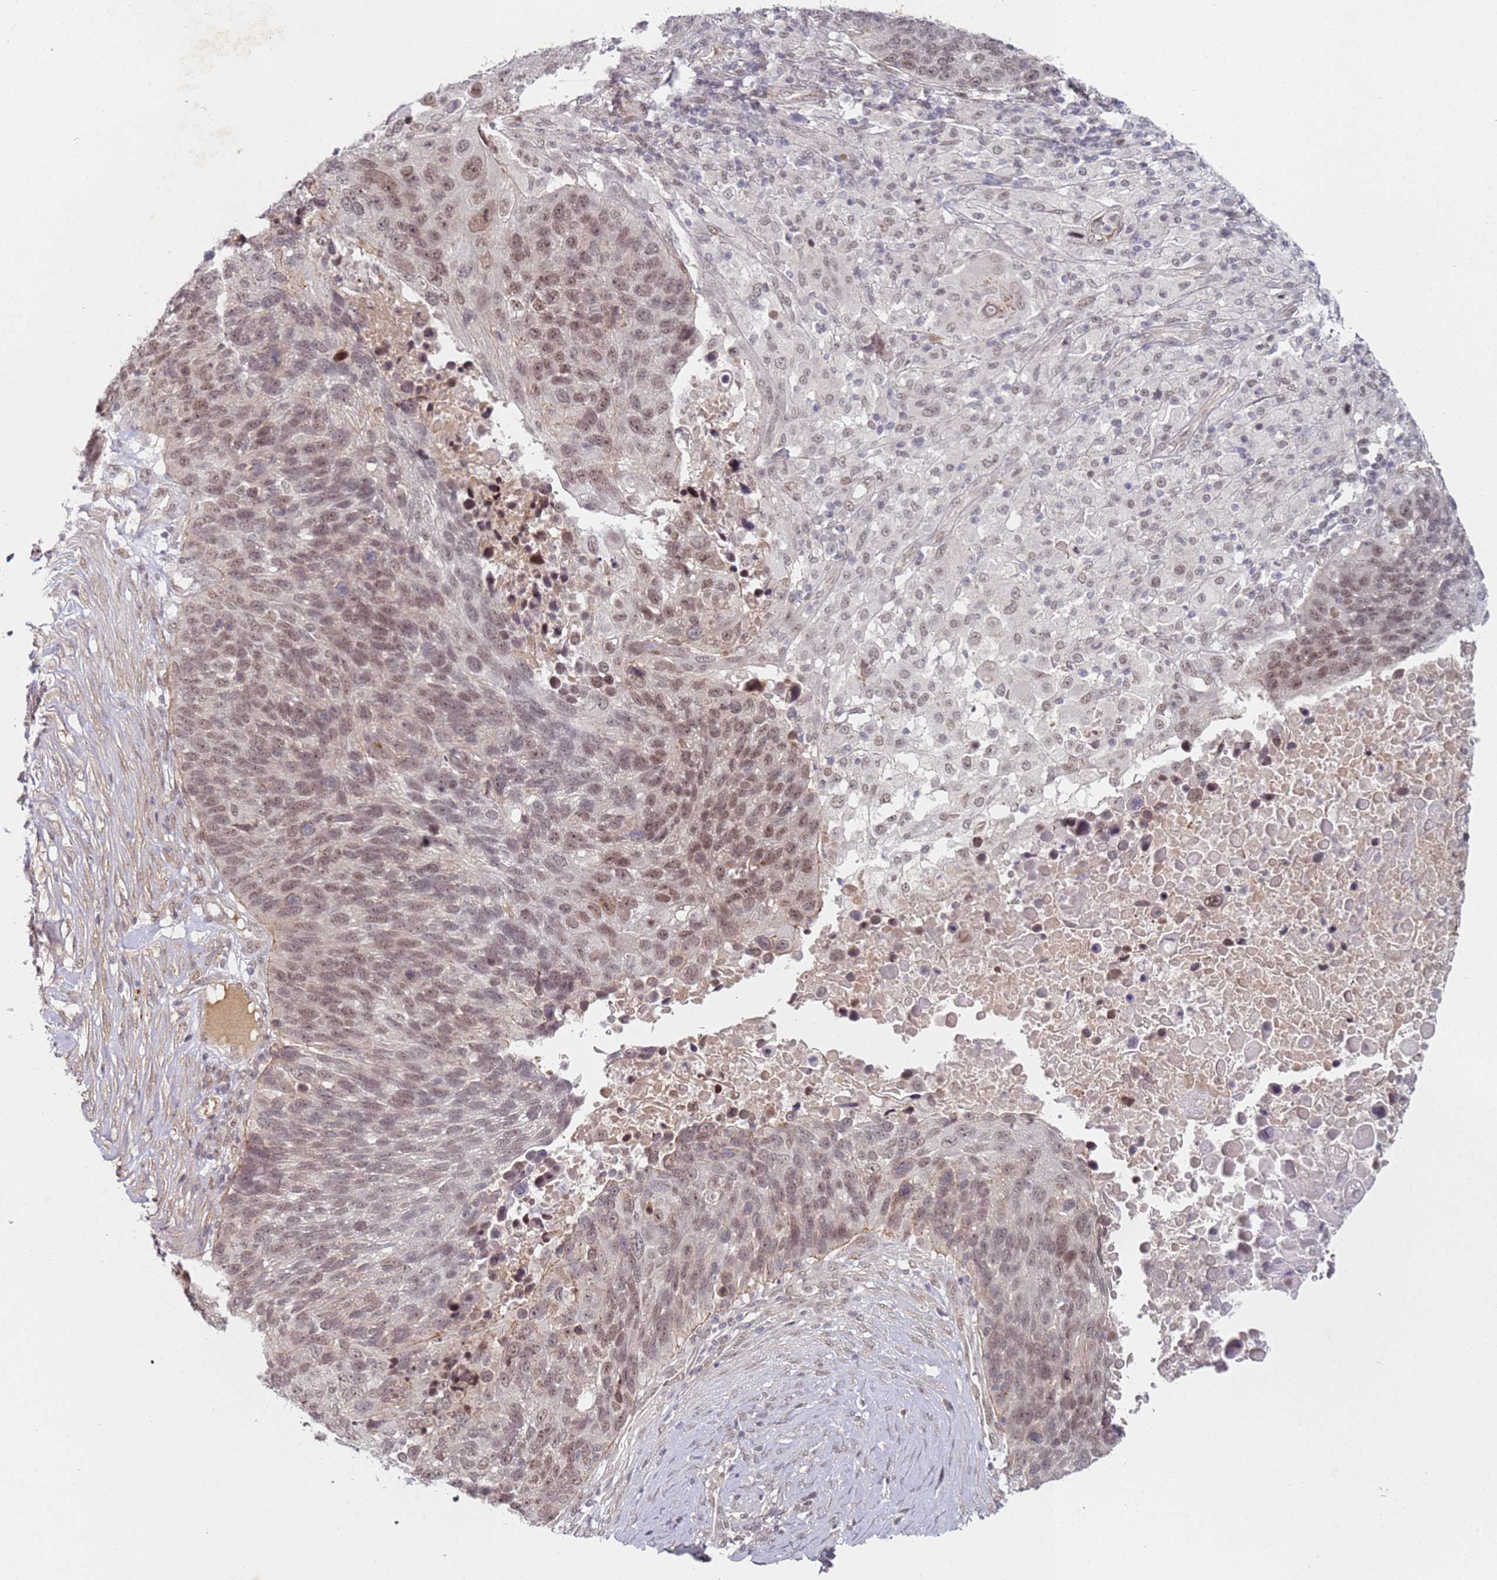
{"staining": {"intensity": "moderate", "quantity": ">75%", "location": "nuclear"}, "tissue": "lung cancer", "cell_type": "Tumor cells", "image_type": "cancer", "snomed": [{"axis": "morphology", "description": "Normal tissue, NOS"}, {"axis": "morphology", "description": "Squamous cell carcinoma, NOS"}, {"axis": "topography", "description": "Lymph node"}, {"axis": "topography", "description": "Lung"}], "caption": "There is medium levels of moderate nuclear expression in tumor cells of squamous cell carcinoma (lung), as demonstrated by immunohistochemical staining (brown color).", "gene": "ATF6B", "patient": {"sex": "male", "age": 66}}